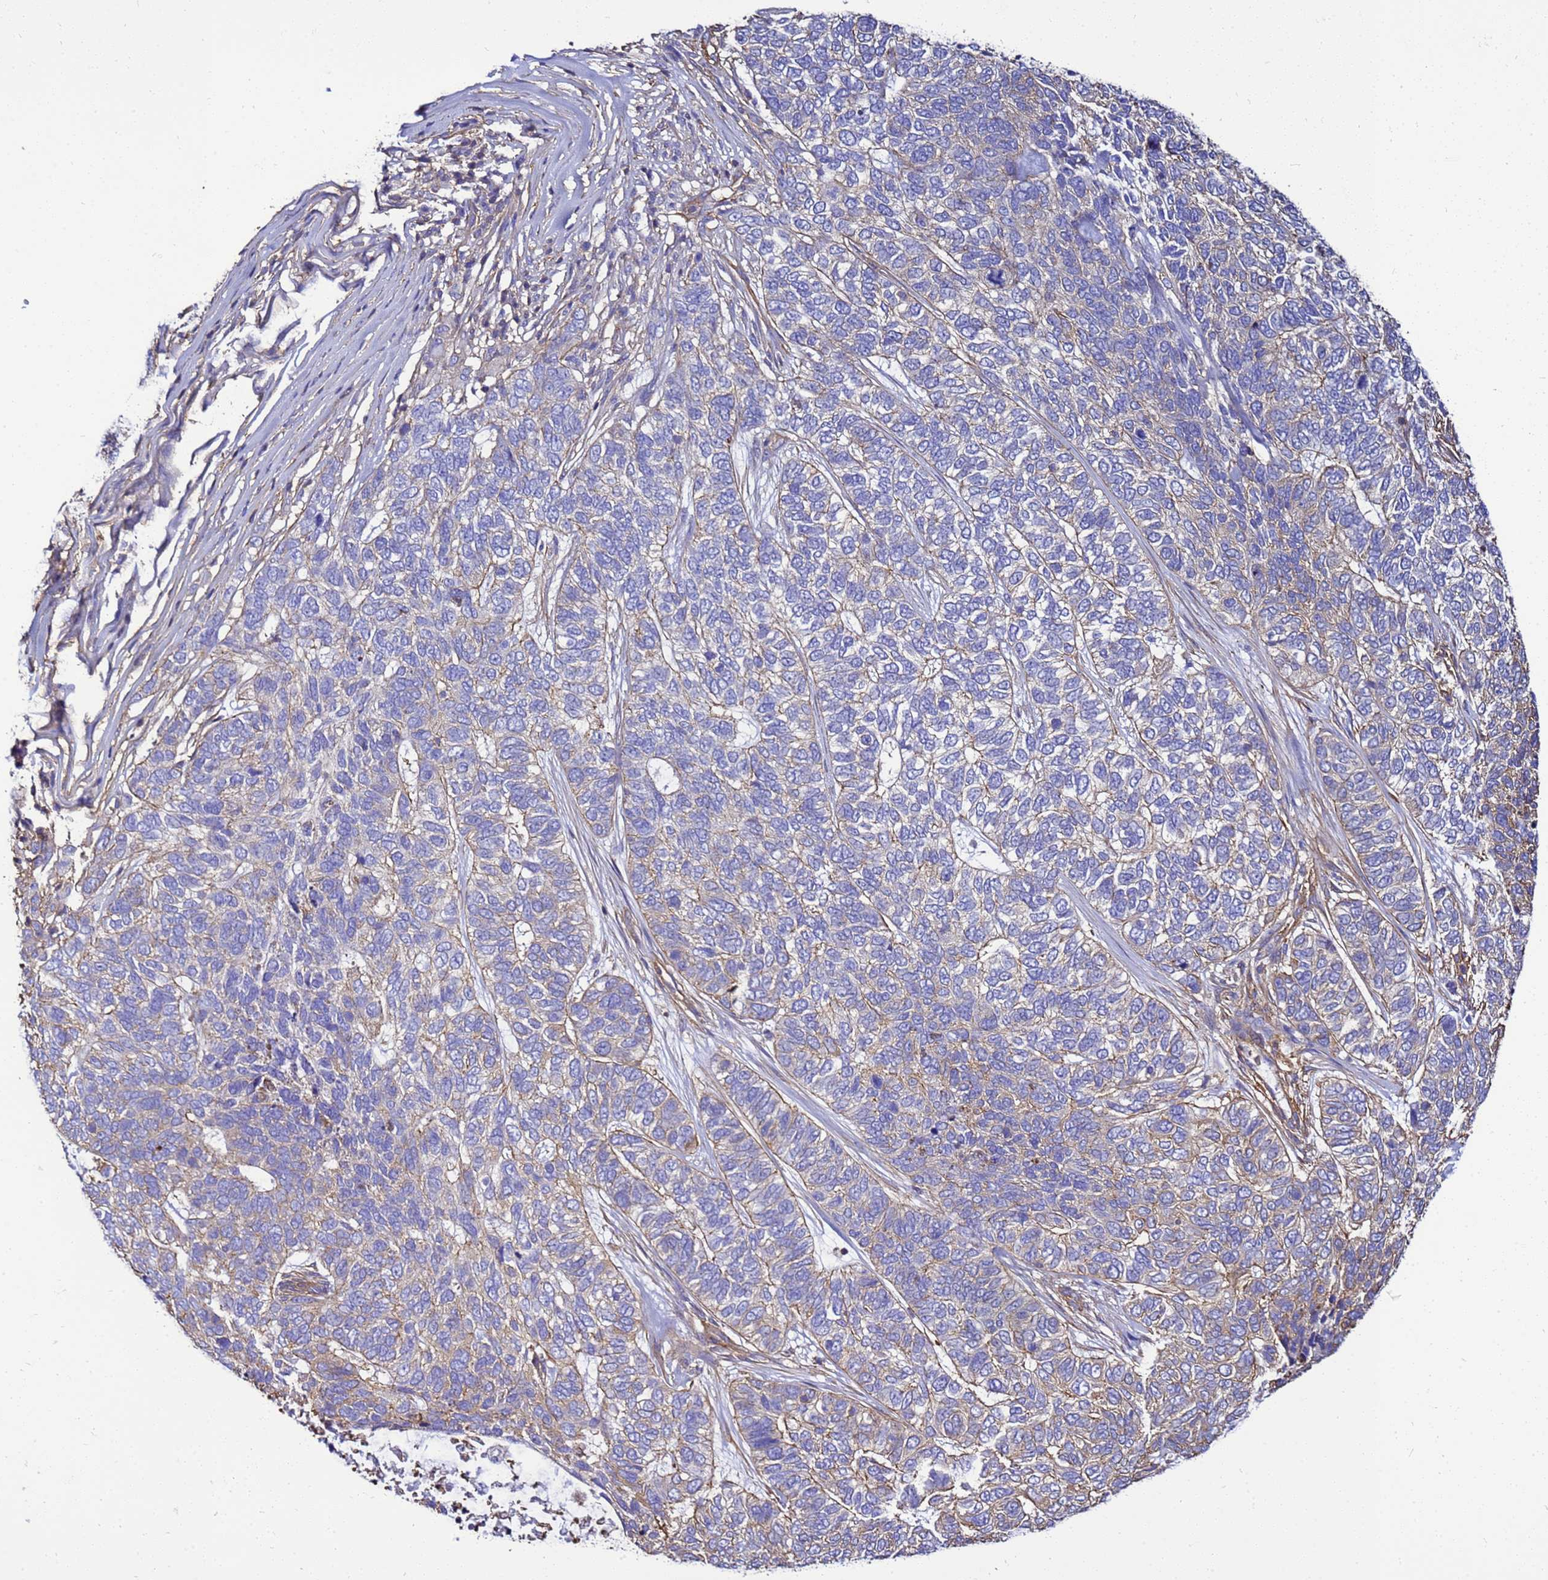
{"staining": {"intensity": "weak", "quantity": "<25%", "location": "cytoplasmic/membranous"}, "tissue": "skin cancer", "cell_type": "Tumor cells", "image_type": "cancer", "snomed": [{"axis": "morphology", "description": "Basal cell carcinoma"}, {"axis": "topography", "description": "Skin"}], "caption": "The image reveals no staining of tumor cells in skin cancer (basal cell carcinoma).", "gene": "MYL12A", "patient": {"sex": "female", "age": 65}}